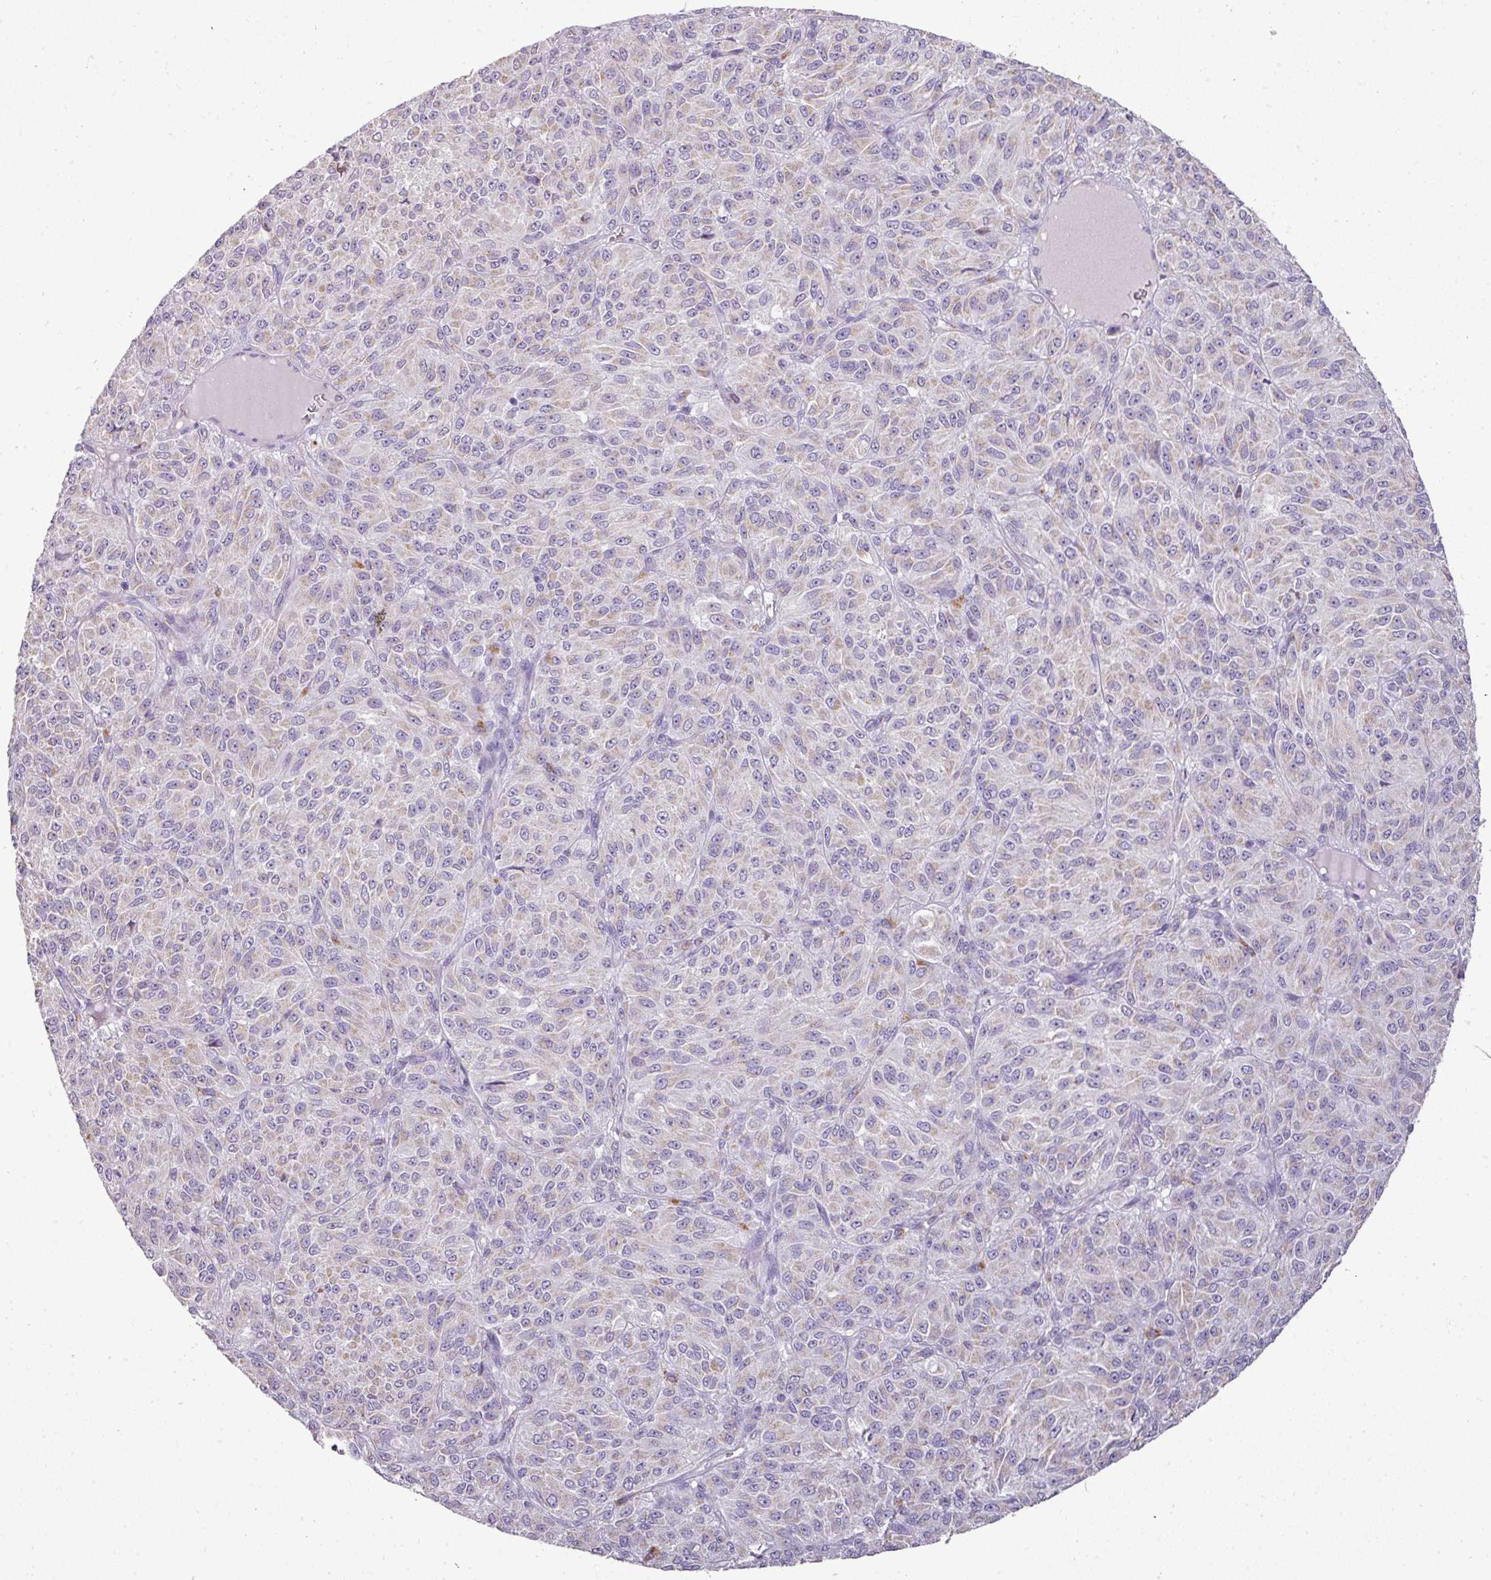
{"staining": {"intensity": "weak", "quantity": "25%-75%", "location": "cytoplasmic/membranous"}, "tissue": "melanoma", "cell_type": "Tumor cells", "image_type": "cancer", "snomed": [{"axis": "morphology", "description": "Malignant melanoma, Metastatic site"}, {"axis": "topography", "description": "Brain"}], "caption": "Tumor cells reveal low levels of weak cytoplasmic/membranous staining in approximately 25%-75% of cells in human malignant melanoma (metastatic site).", "gene": "BRINP2", "patient": {"sex": "female", "age": 56}}